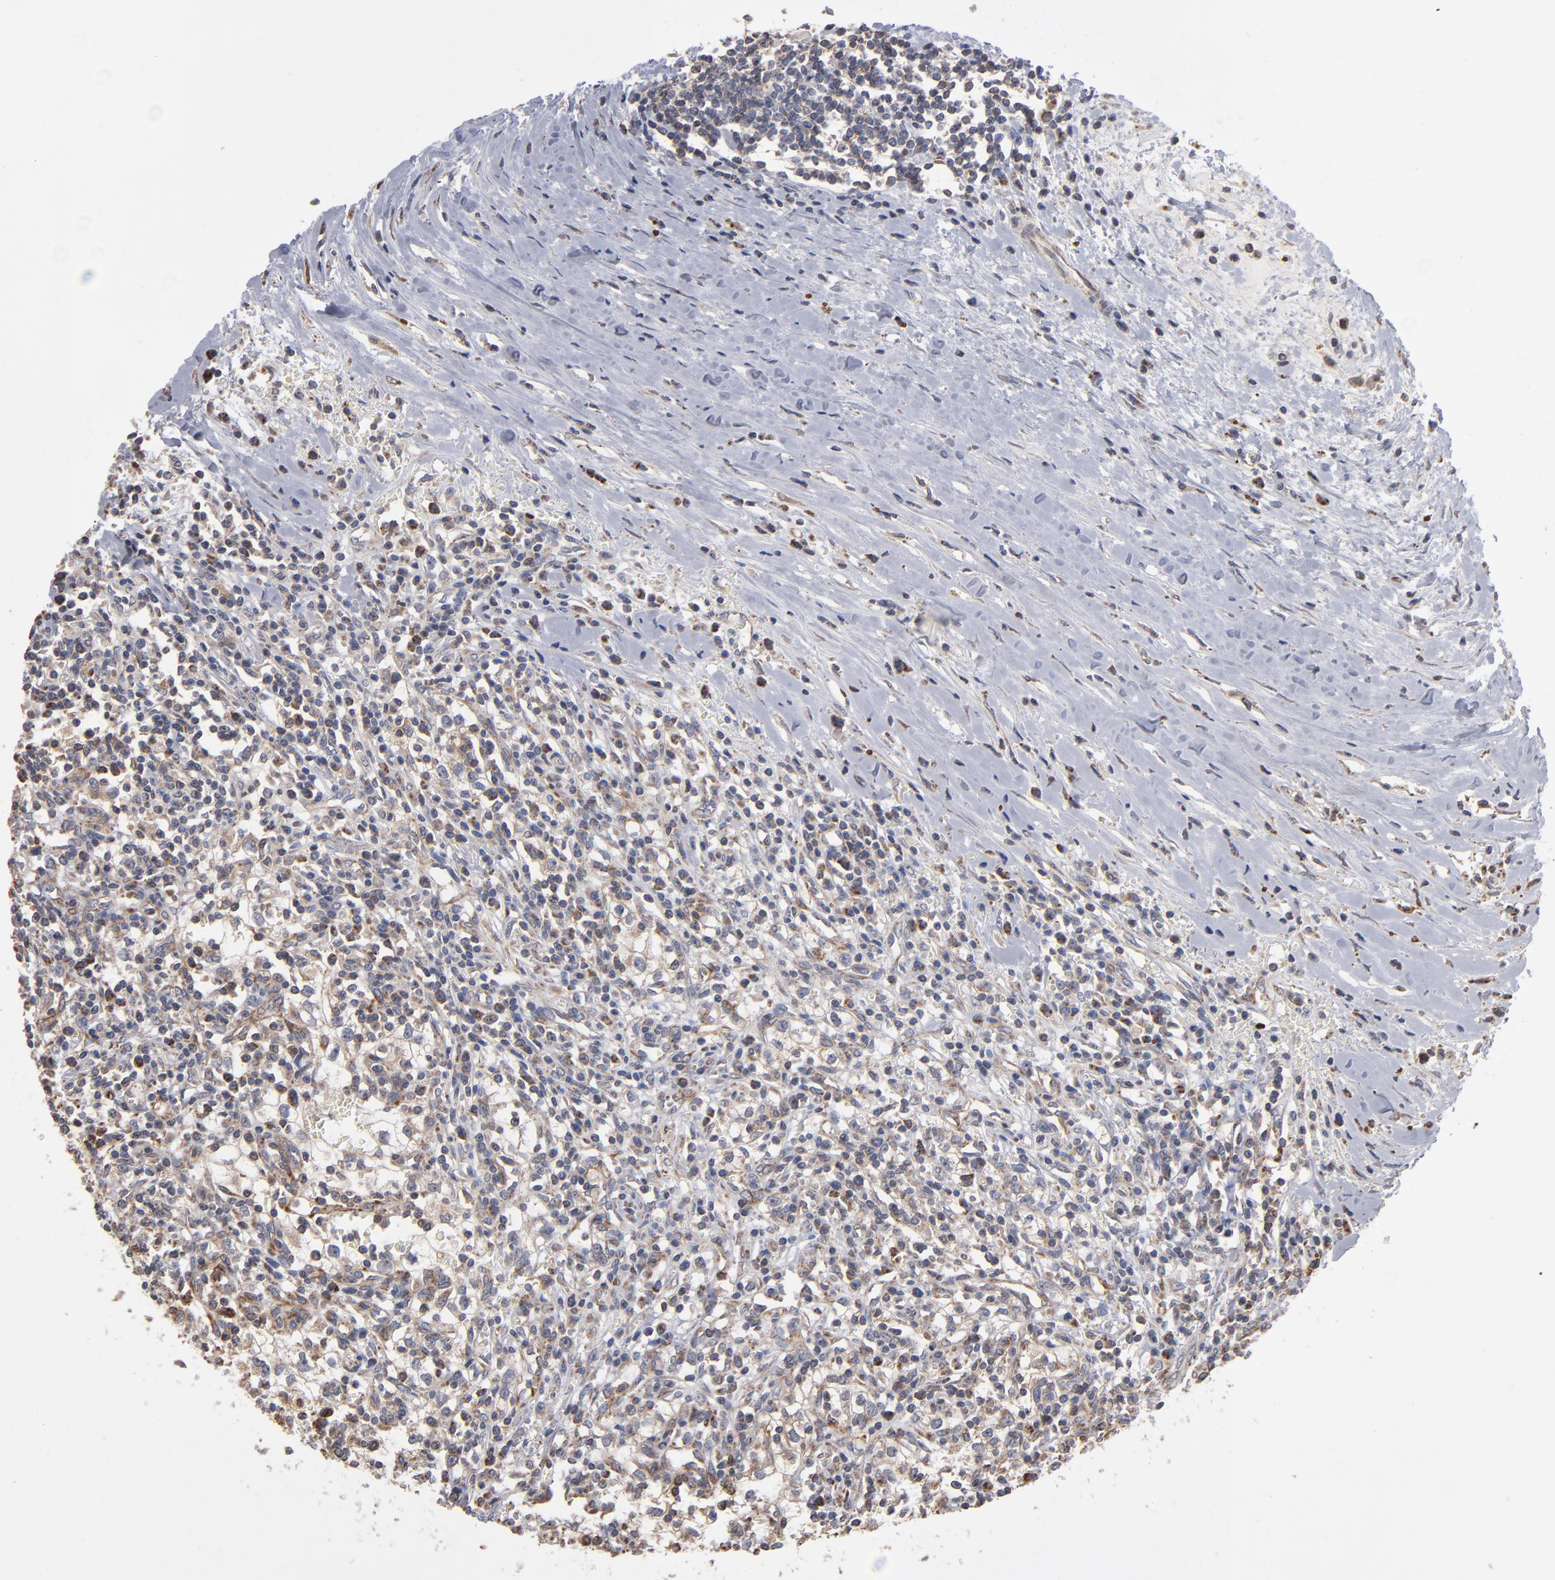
{"staining": {"intensity": "weak", "quantity": ">75%", "location": "cytoplasmic/membranous"}, "tissue": "renal cancer", "cell_type": "Tumor cells", "image_type": "cancer", "snomed": [{"axis": "morphology", "description": "Adenocarcinoma, NOS"}, {"axis": "topography", "description": "Kidney"}], "caption": "Weak cytoplasmic/membranous protein positivity is seen in approximately >75% of tumor cells in renal adenocarcinoma.", "gene": "MIPOL1", "patient": {"sex": "male", "age": 82}}